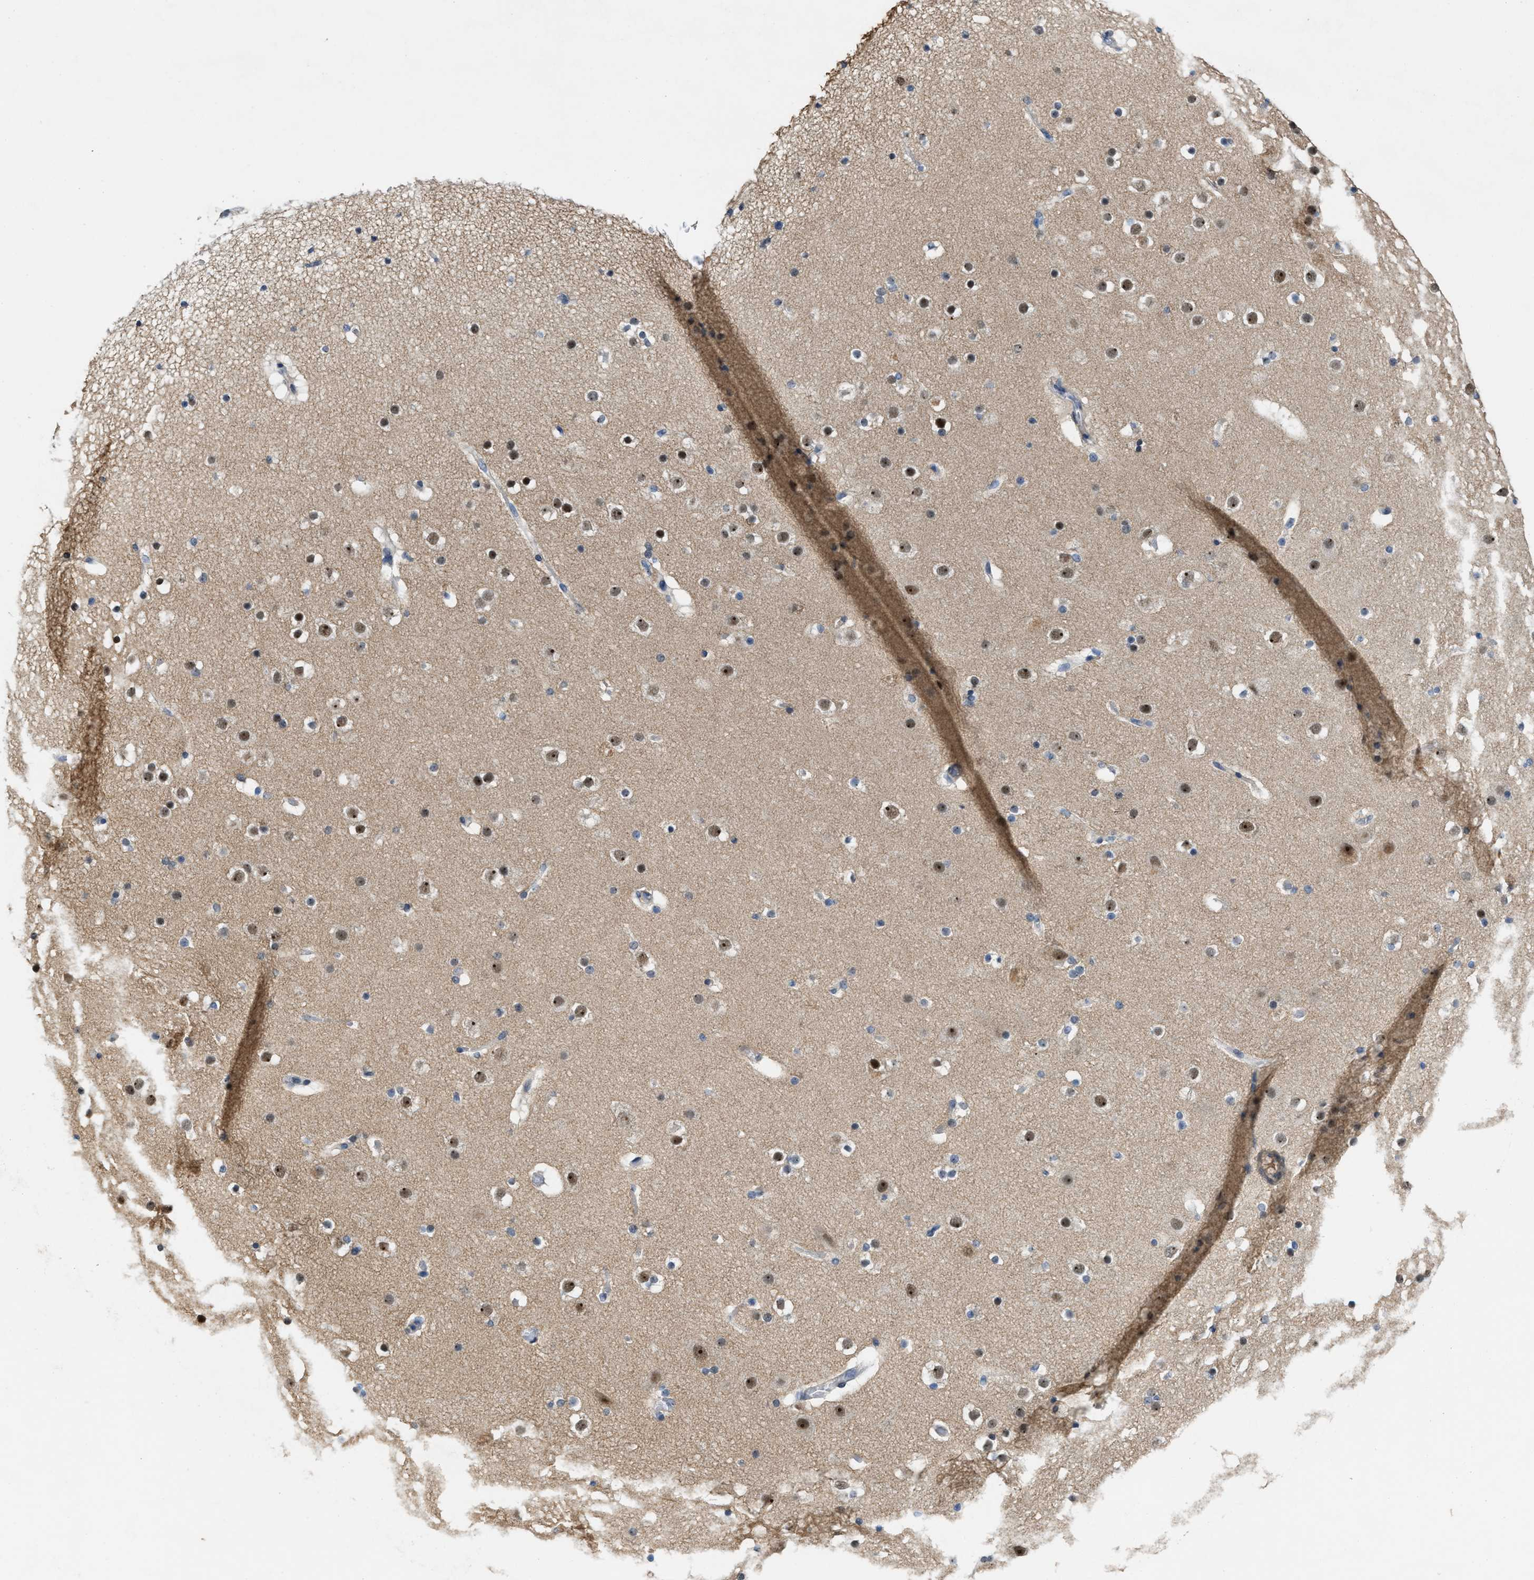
{"staining": {"intensity": "weak", "quantity": "25%-75%", "location": "nuclear"}, "tissue": "cerebral cortex", "cell_type": "Endothelial cells", "image_type": "normal", "snomed": [{"axis": "morphology", "description": "Normal tissue, NOS"}, {"axis": "topography", "description": "Cerebral cortex"}], "caption": "The photomicrograph displays staining of normal cerebral cortex, revealing weak nuclear protein staining (brown color) within endothelial cells.", "gene": "ZNF783", "patient": {"sex": "male", "age": 57}}